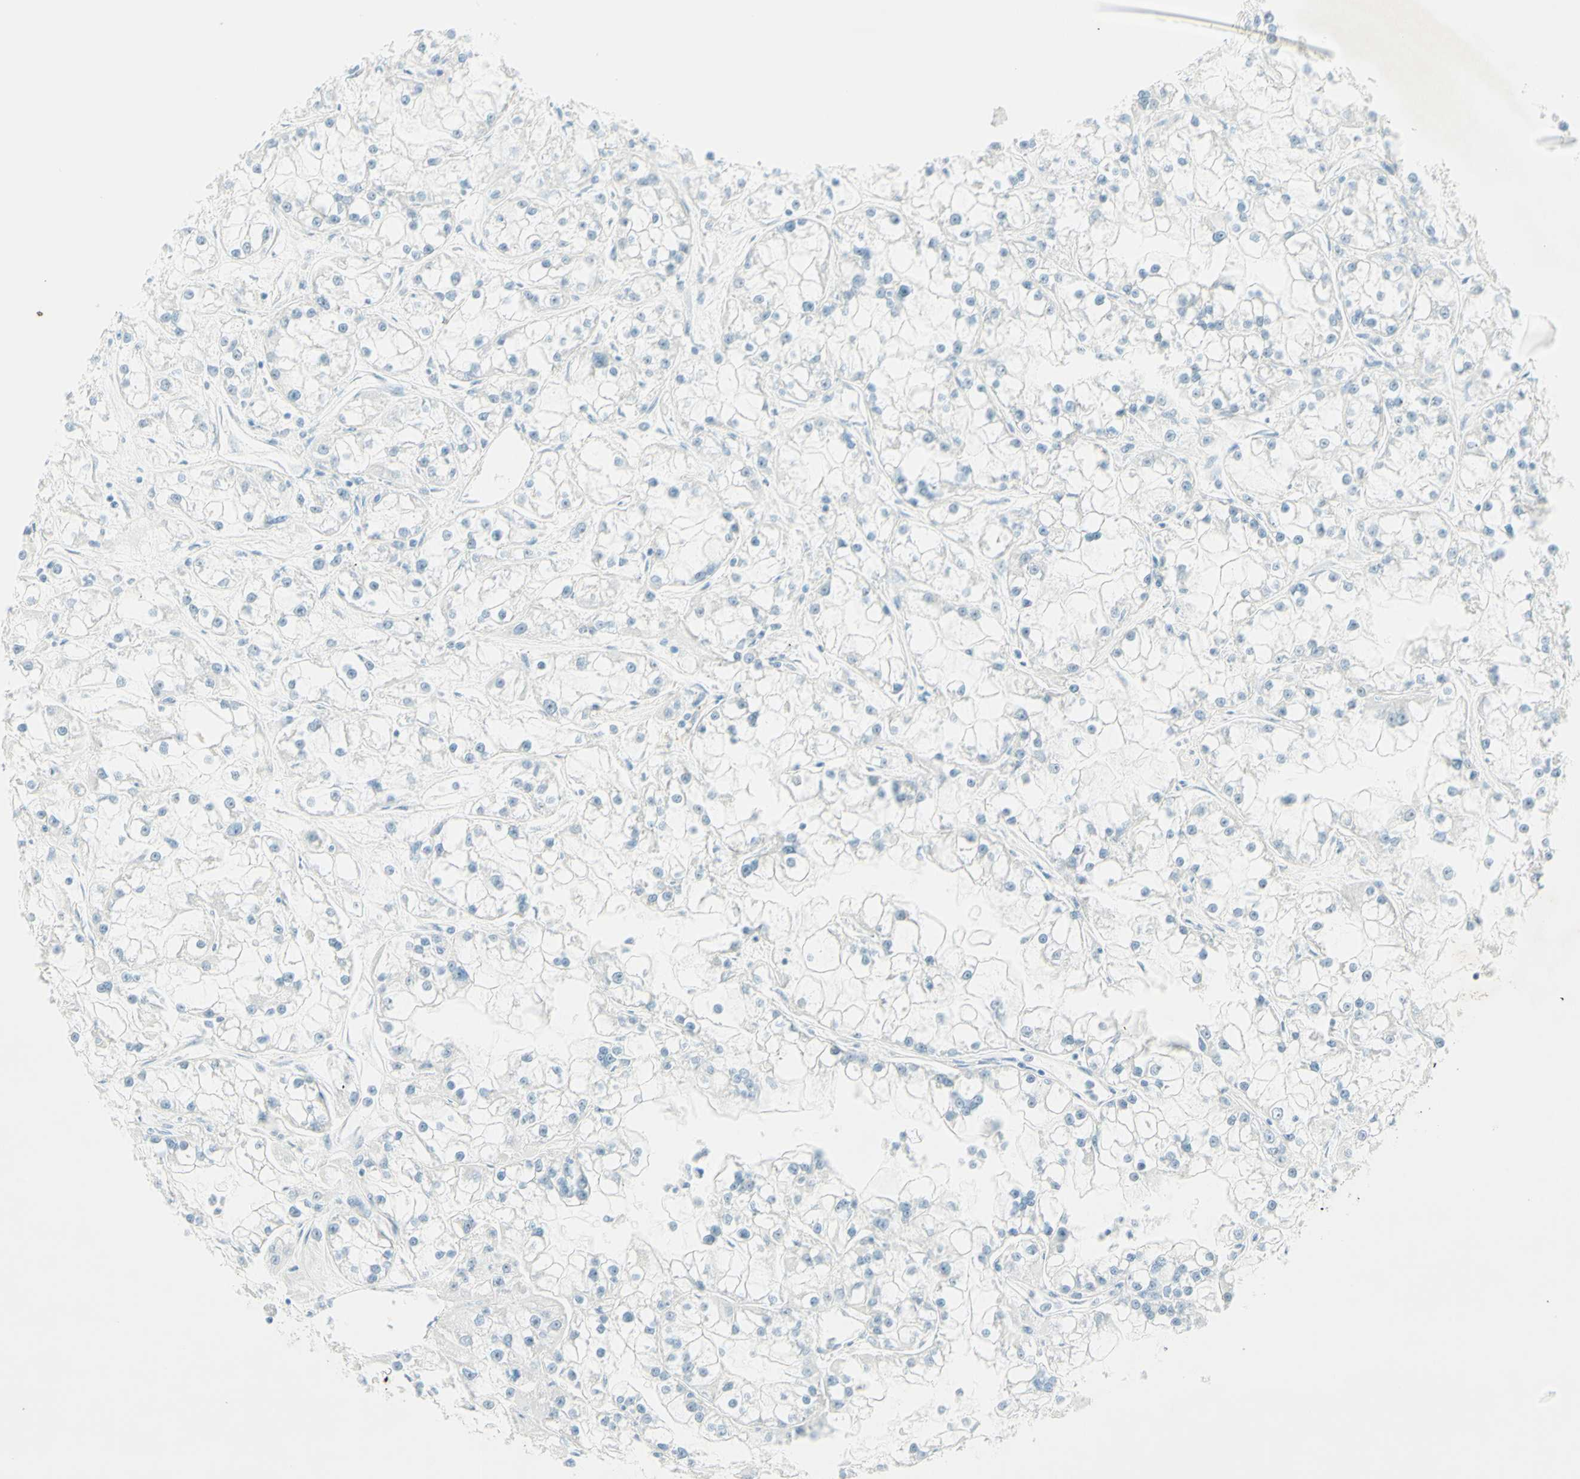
{"staining": {"intensity": "negative", "quantity": "none", "location": "none"}, "tissue": "renal cancer", "cell_type": "Tumor cells", "image_type": "cancer", "snomed": [{"axis": "morphology", "description": "Adenocarcinoma, NOS"}, {"axis": "topography", "description": "Kidney"}], "caption": "Immunohistochemistry of renal adenocarcinoma reveals no positivity in tumor cells.", "gene": "FMR1NB", "patient": {"sex": "female", "age": 52}}